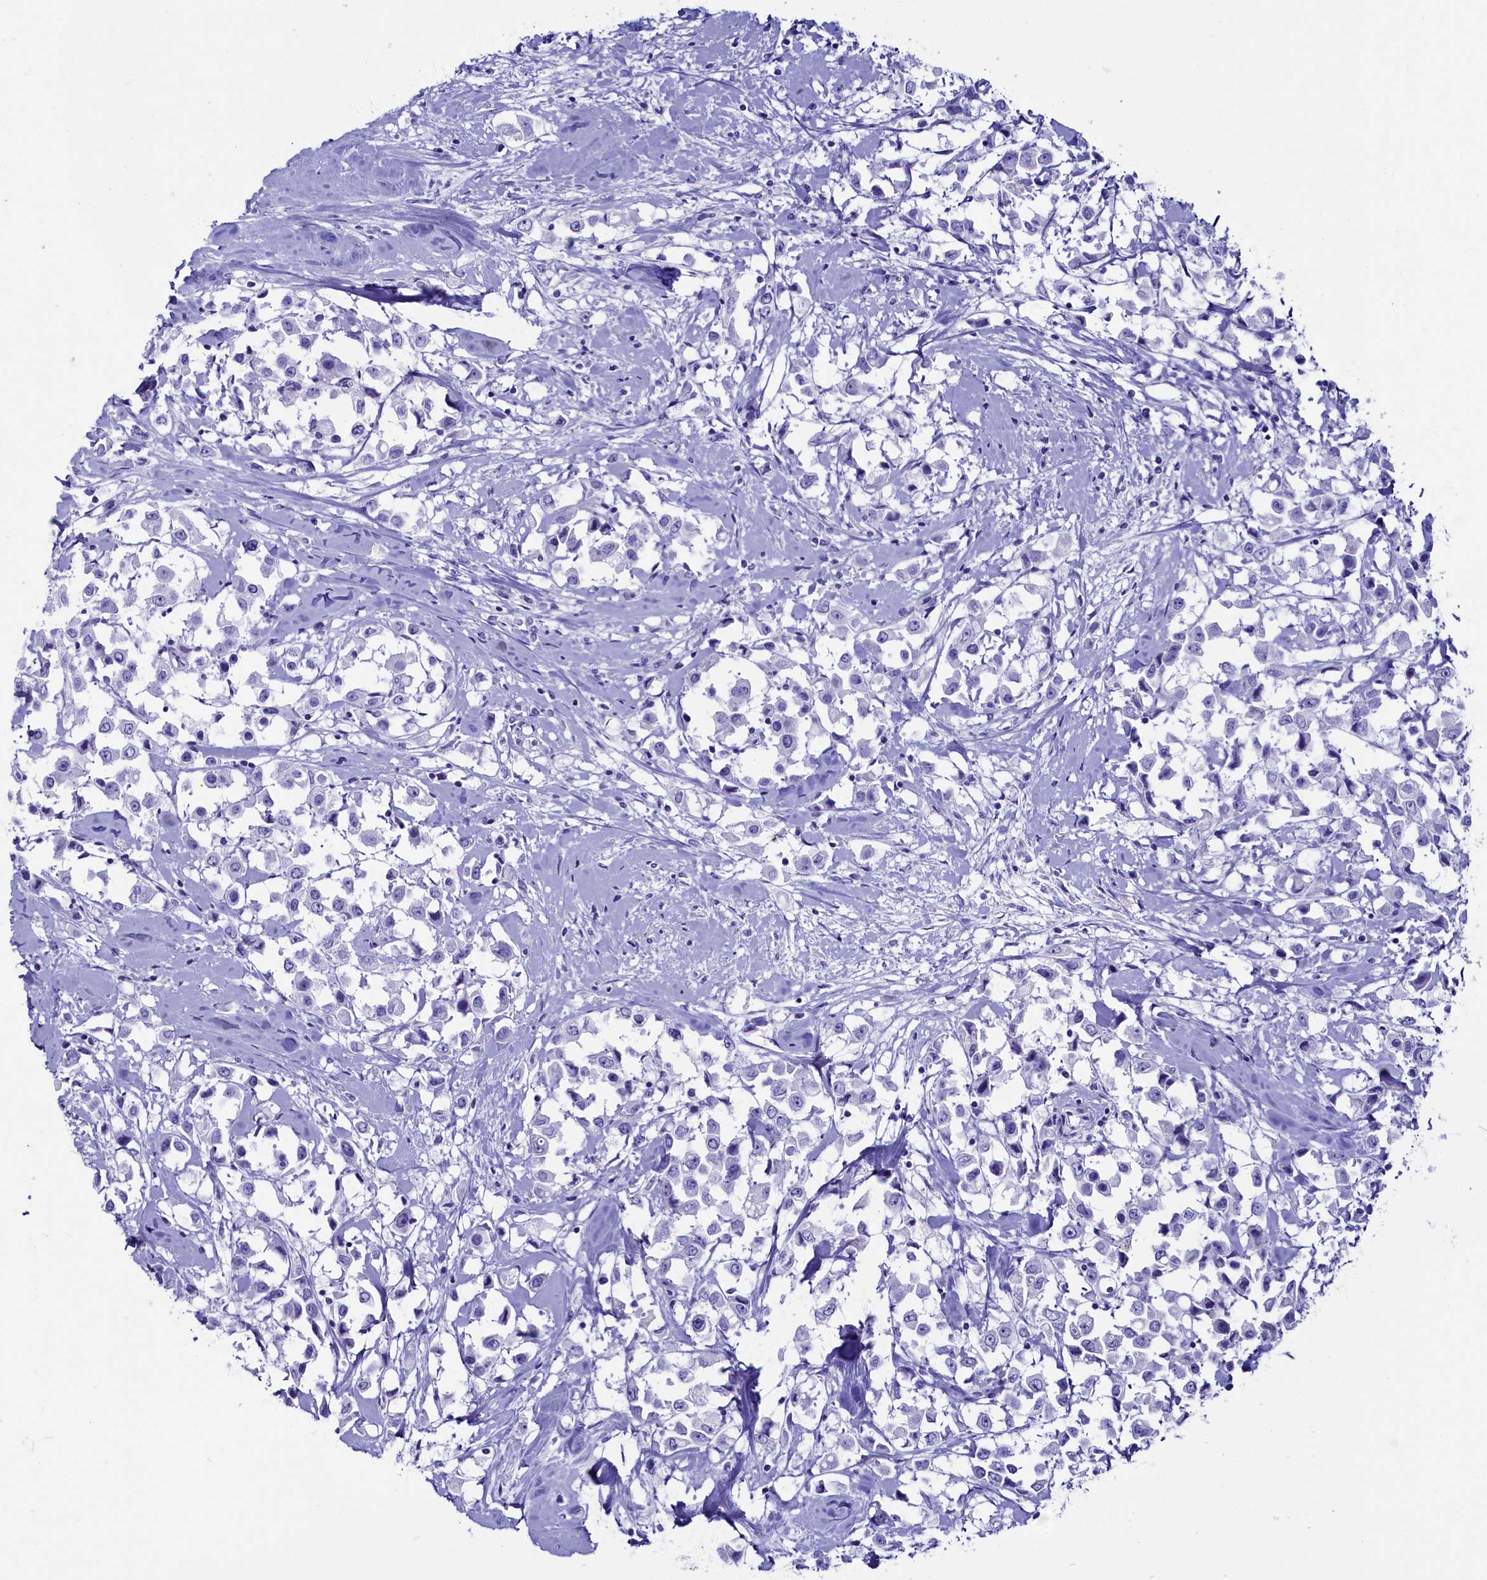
{"staining": {"intensity": "negative", "quantity": "none", "location": "none"}, "tissue": "breast cancer", "cell_type": "Tumor cells", "image_type": "cancer", "snomed": [{"axis": "morphology", "description": "Duct carcinoma"}, {"axis": "topography", "description": "Breast"}], "caption": "Tumor cells show no significant protein expression in breast cancer.", "gene": "ANKRD29", "patient": {"sex": "female", "age": 61}}